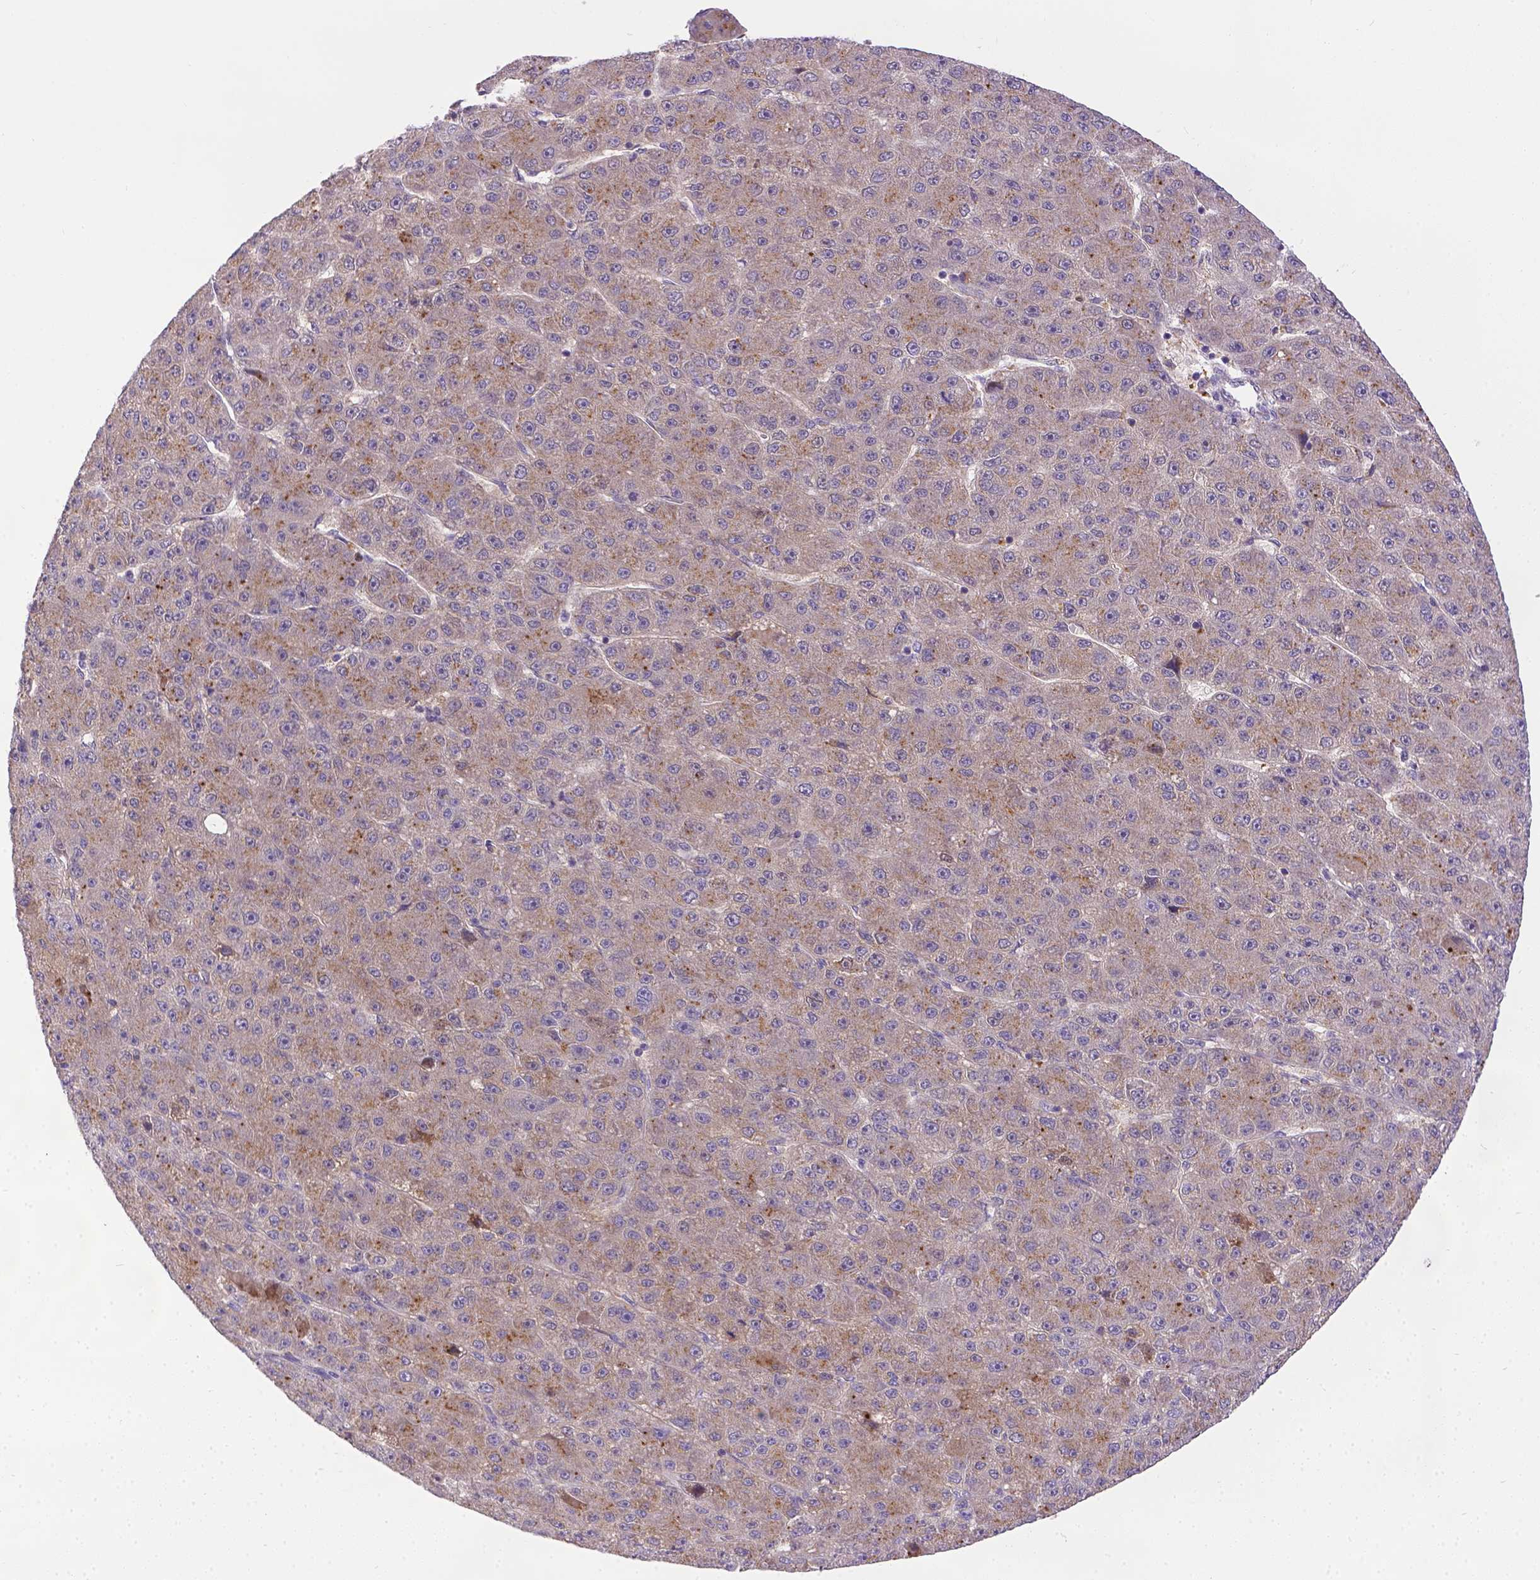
{"staining": {"intensity": "moderate", "quantity": ">75%", "location": "cytoplasmic/membranous"}, "tissue": "liver cancer", "cell_type": "Tumor cells", "image_type": "cancer", "snomed": [{"axis": "morphology", "description": "Carcinoma, Hepatocellular, NOS"}, {"axis": "topography", "description": "Liver"}], "caption": "IHC staining of liver cancer, which demonstrates medium levels of moderate cytoplasmic/membranous staining in approximately >75% of tumor cells indicating moderate cytoplasmic/membranous protein positivity. The staining was performed using DAB (brown) for protein detection and nuclei were counterstained in hematoxylin (blue).", "gene": "TM4SF18", "patient": {"sex": "male", "age": 67}}